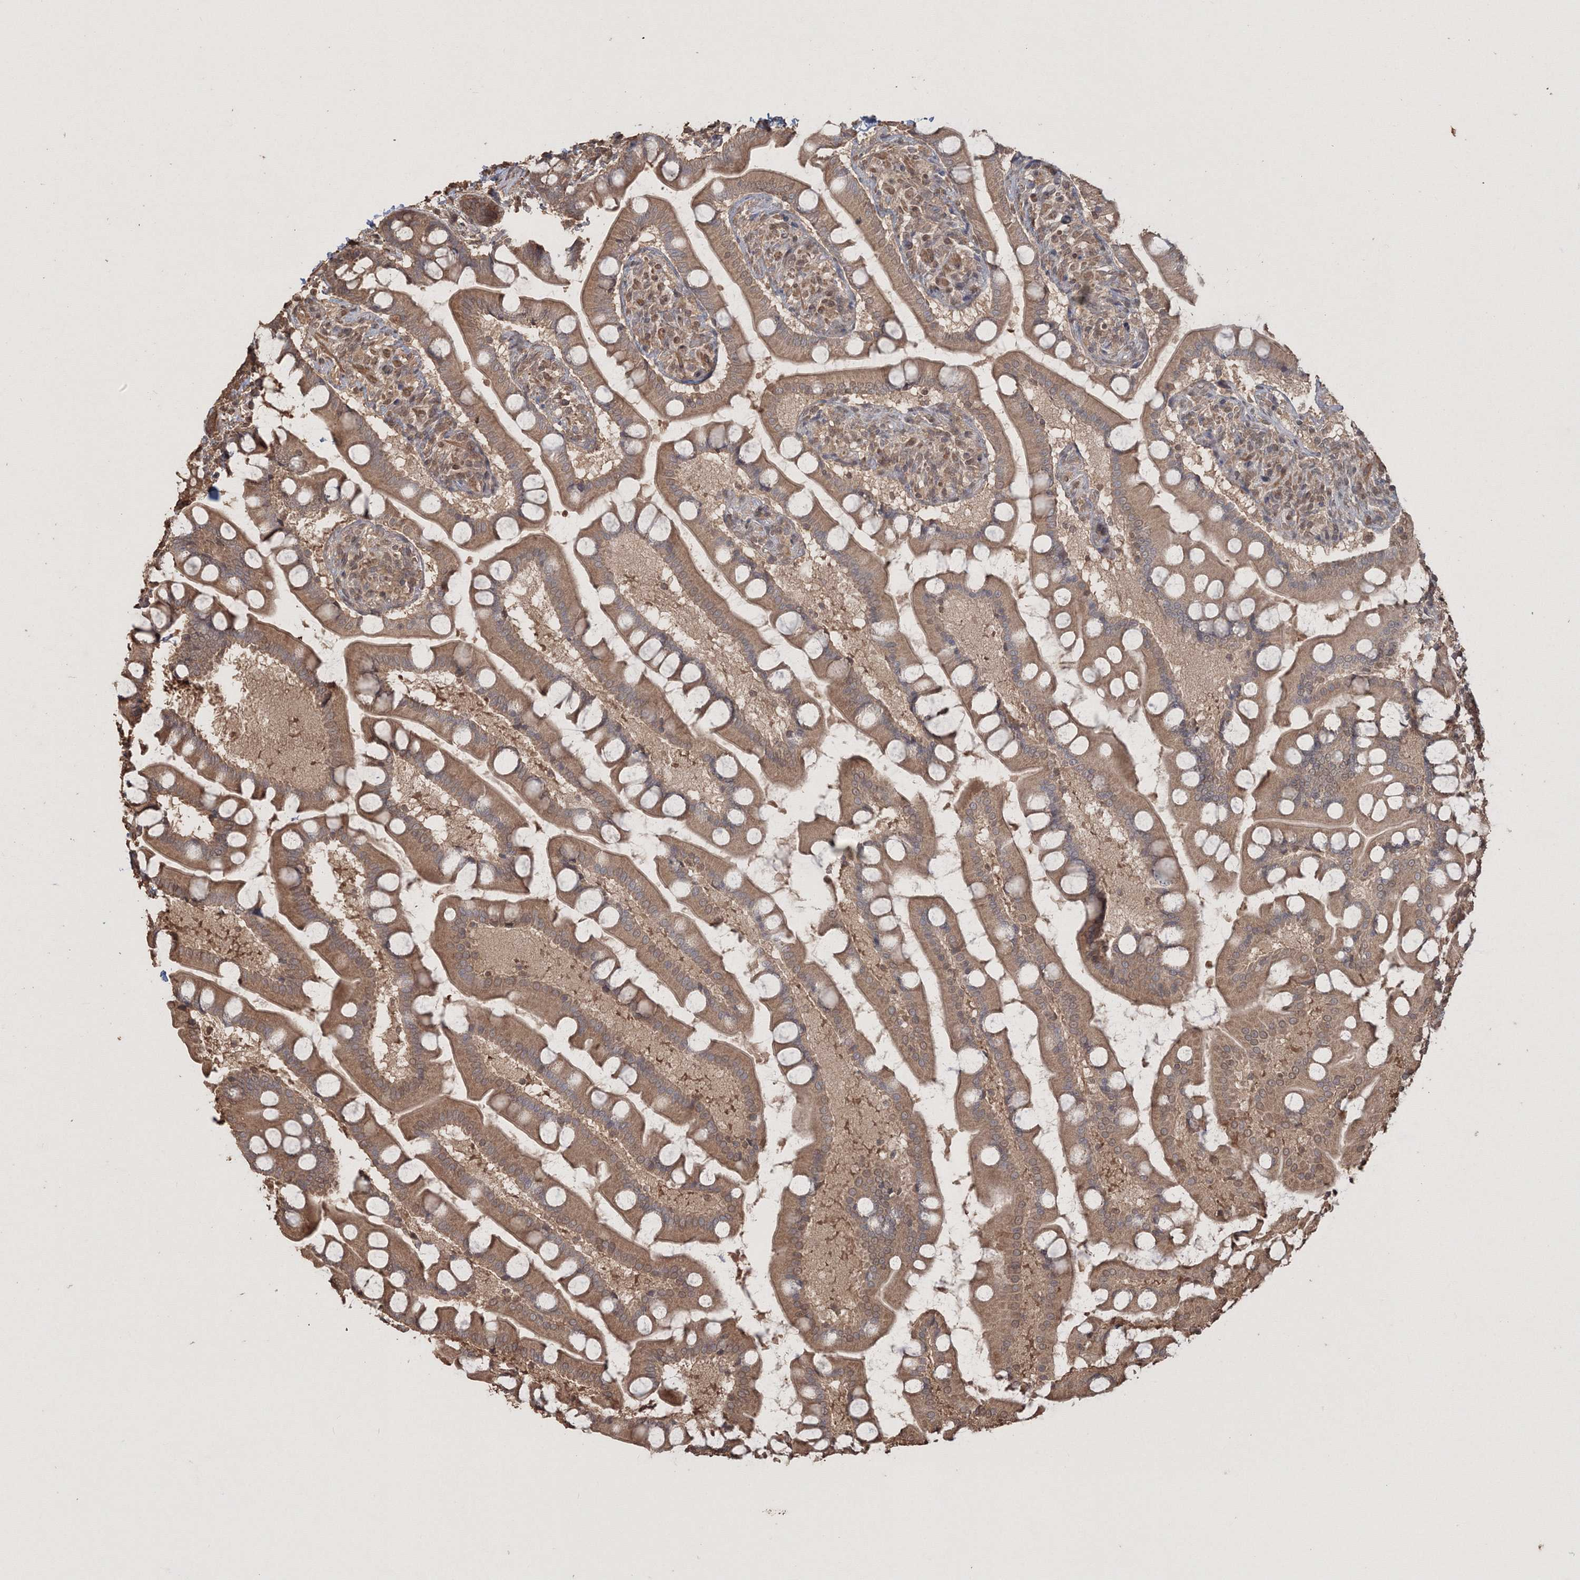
{"staining": {"intensity": "moderate", "quantity": ">75%", "location": "cytoplasmic/membranous"}, "tissue": "small intestine", "cell_type": "Glandular cells", "image_type": "normal", "snomed": [{"axis": "morphology", "description": "Normal tissue, NOS"}, {"axis": "topography", "description": "Small intestine"}], "caption": "Immunohistochemistry (IHC) (DAB (3,3'-diaminobenzidine)) staining of unremarkable human small intestine demonstrates moderate cytoplasmic/membranous protein staining in about >75% of glandular cells.", "gene": "CCDC122", "patient": {"sex": "male", "age": 41}}